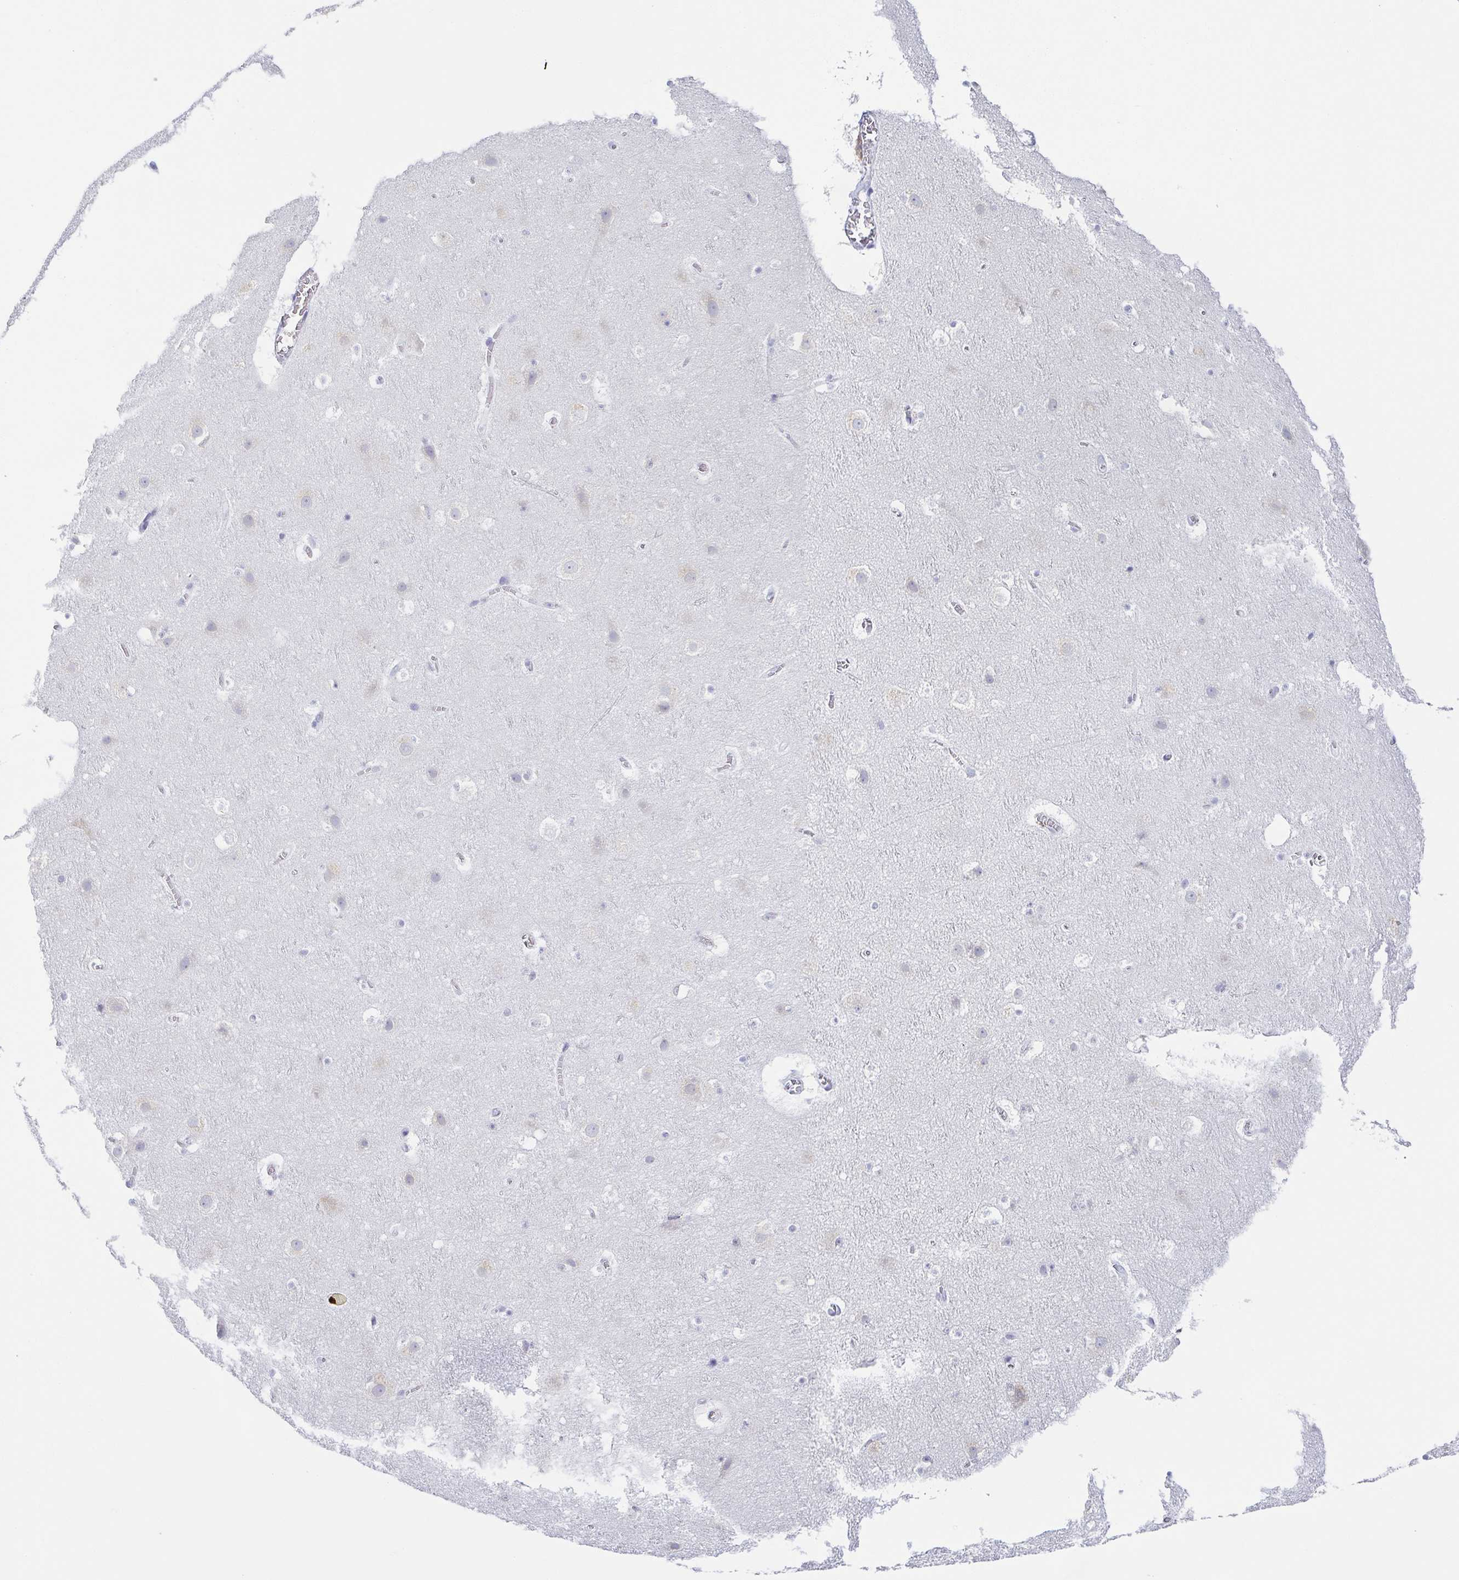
{"staining": {"intensity": "negative", "quantity": "none", "location": "none"}, "tissue": "cerebral cortex", "cell_type": "Endothelial cells", "image_type": "normal", "snomed": [{"axis": "morphology", "description": "Normal tissue, NOS"}, {"axis": "topography", "description": "Cerebral cortex"}], "caption": "Image shows no significant protein expression in endothelial cells of benign cerebral cortex. (DAB immunohistochemistry with hematoxylin counter stain).", "gene": "PRR27", "patient": {"sex": "female", "age": 42}}